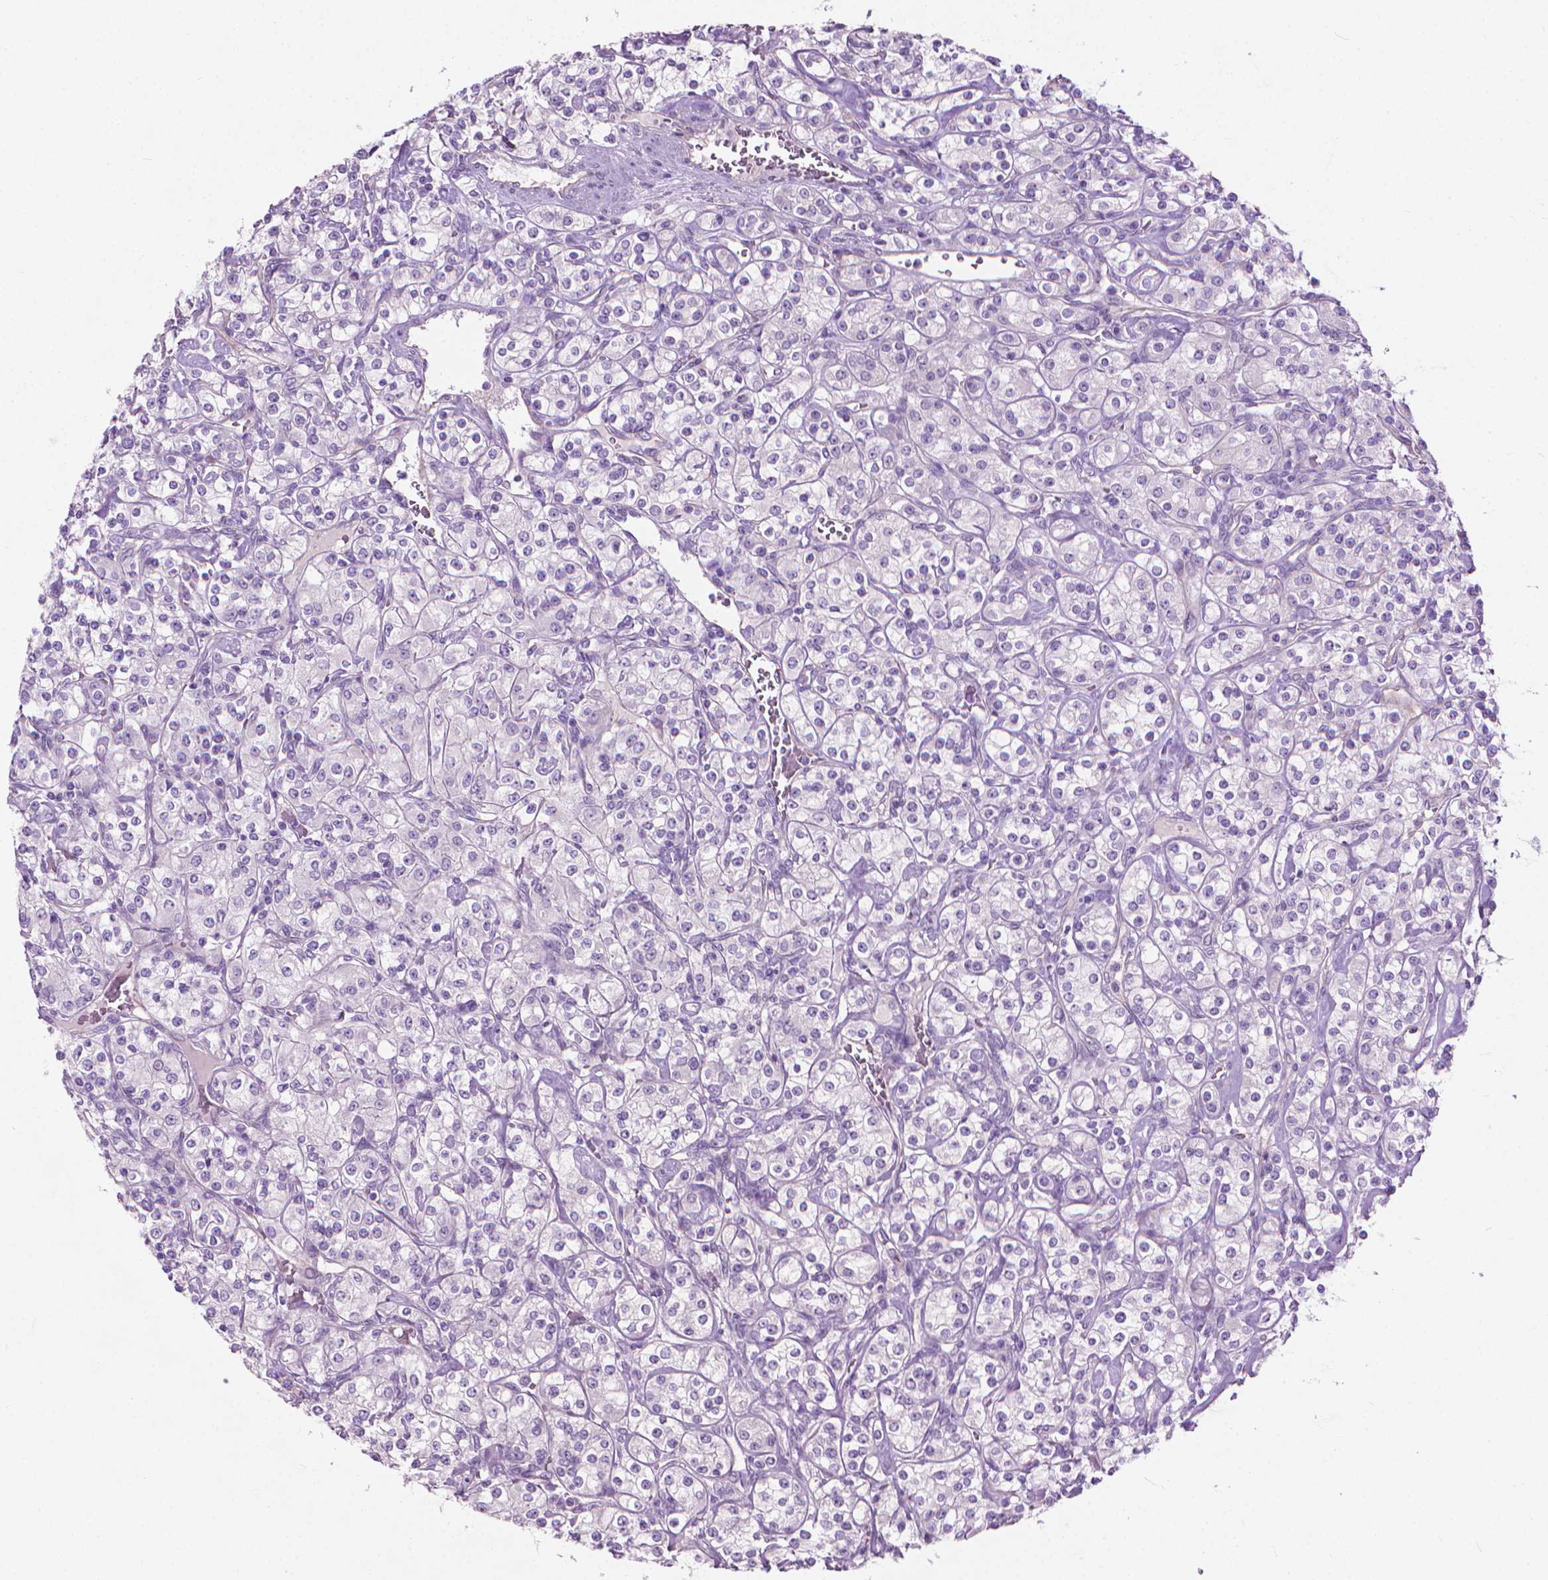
{"staining": {"intensity": "negative", "quantity": "none", "location": "none"}, "tissue": "renal cancer", "cell_type": "Tumor cells", "image_type": "cancer", "snomed": [{"axis": "morphology", "description": "Adenocarcinoma, NOS"}, {"axis": "topography", "description": "Kidney"}], "caption": "An image of human renal adenocarcinoma is negative for staining in tumor cells.", "gene": "KRT73", "patient": {"sex": "male", "age": 77}}